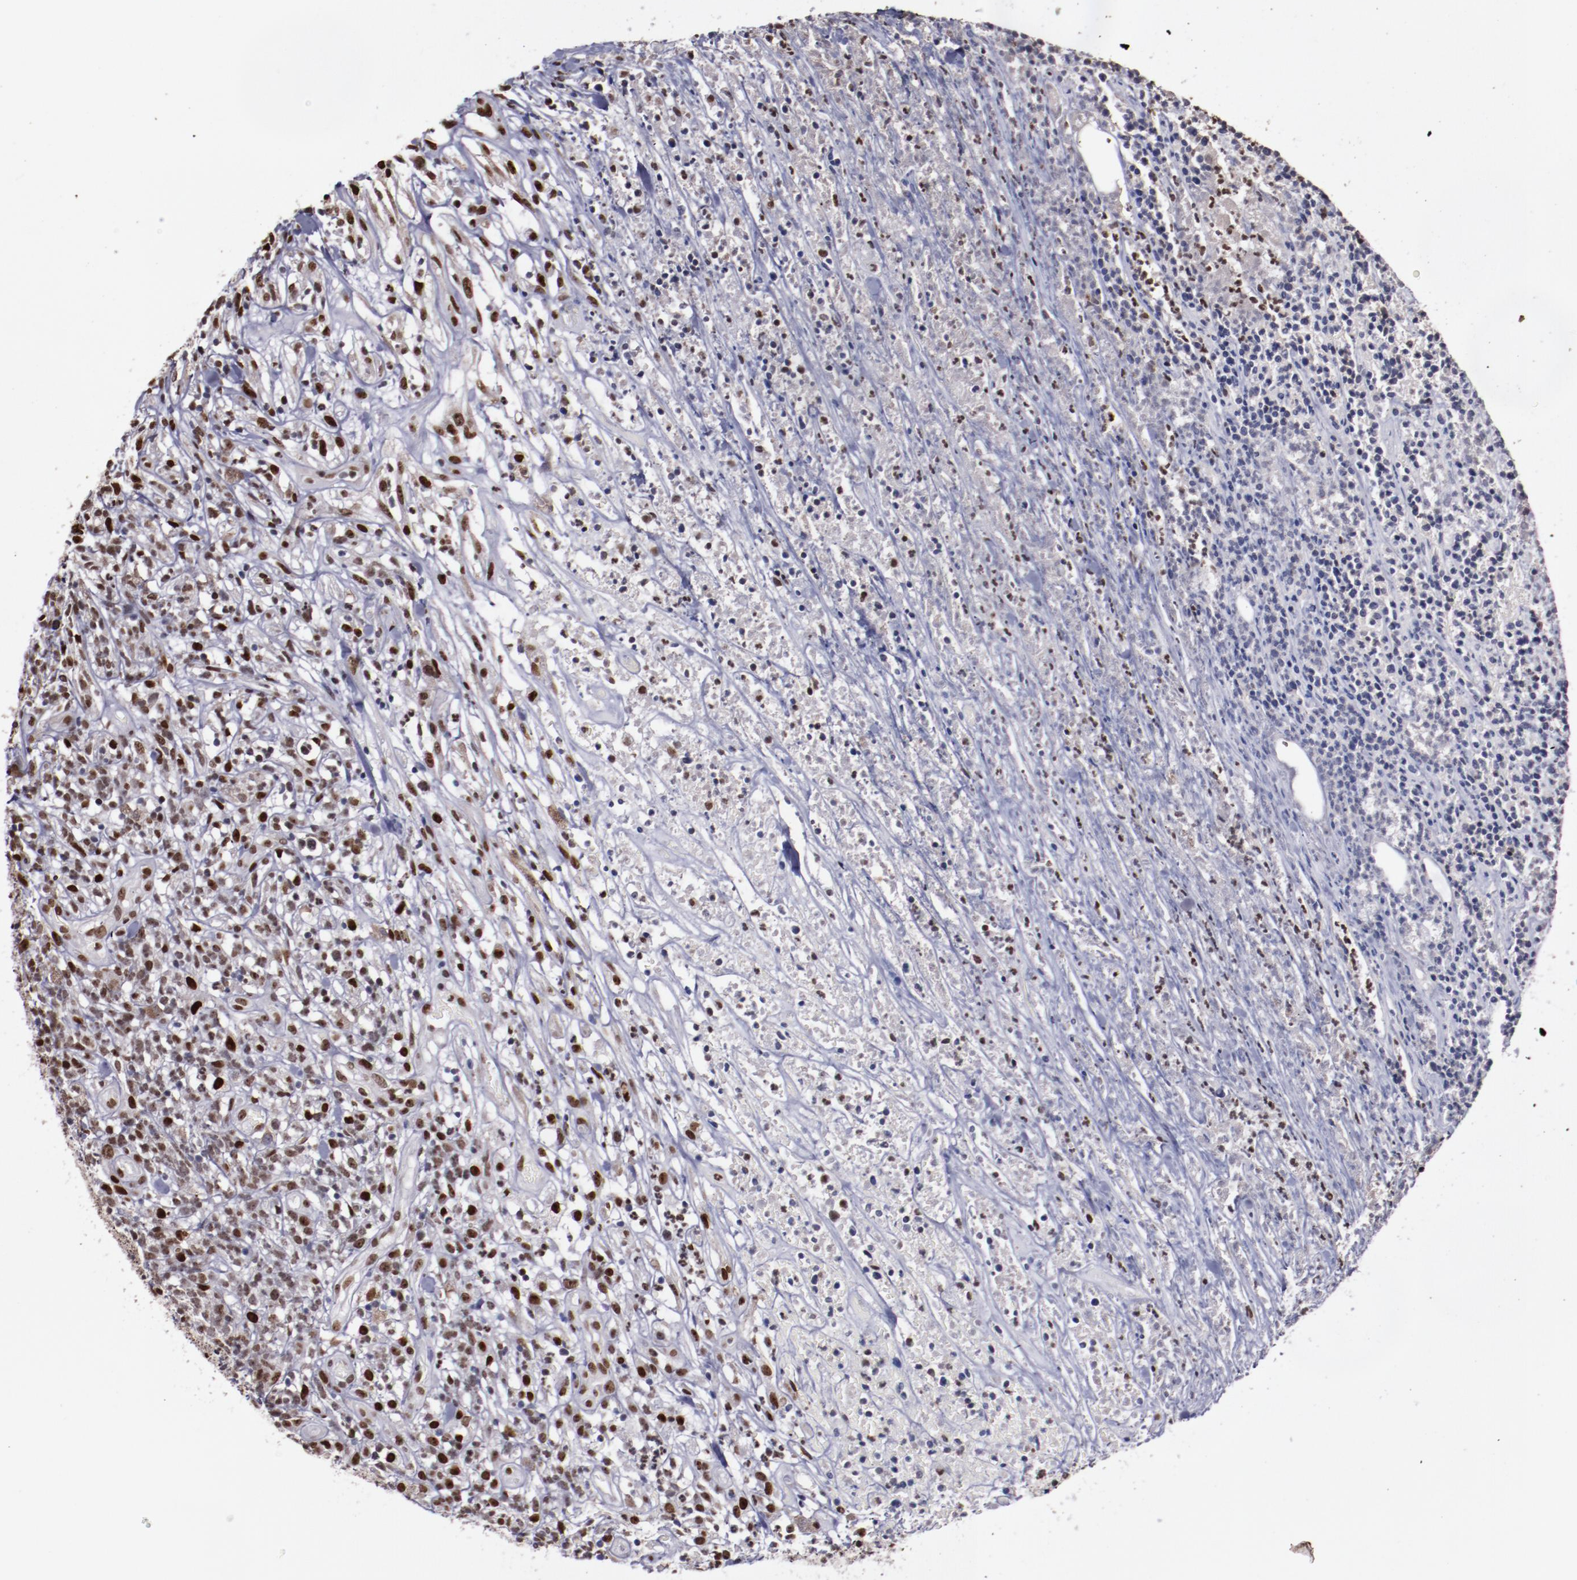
{"staining": {"intensity": "moderate", "quantity": "25%-75%", "location": "nuclear"}, "tissue": "lymphoma", "cell_type": "Tumor cells", "image_type": "cancer", "snomed": [{"axis": "morphology", "description": "Malignant lymphoma, non-Hodgkin's type, High grade"}, {"axis": "topography", "description": "Lymph node"}], "caption": "Immunohistochemical staining of malignant lymphoma, non-Hodgkin's type (high-grade) displays medium levels of moderate nuclear protein expression in approximately 25%-75% of tumor cells. Nuclei are stained in blue.", "gene": "APEX1", "patient": {"sex": "female", "age": 73}}